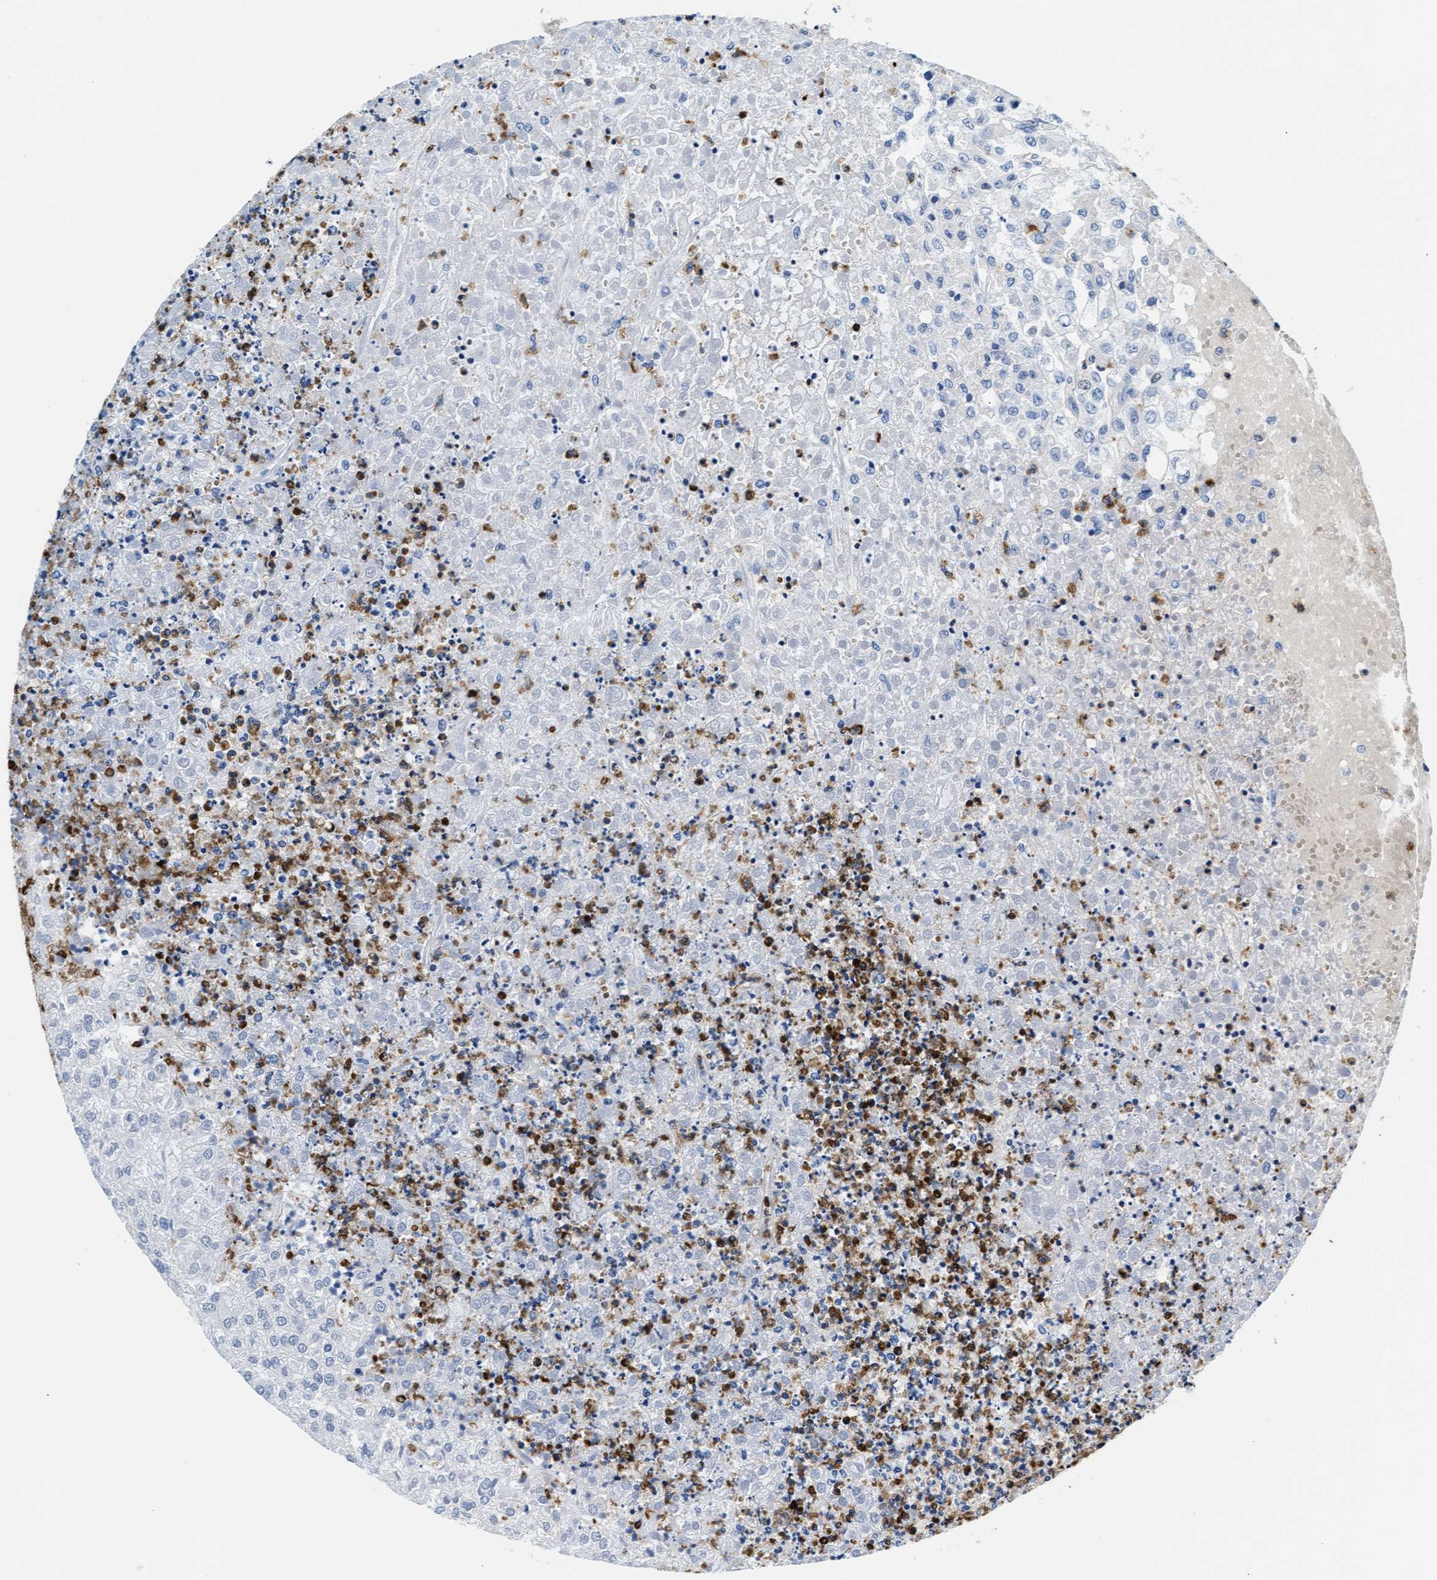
{"staining": {"intensity": "negative", "quantity": "none", "location": "none"}, "tissue": "renal cancer", "cell_type": "Tumor cells", "image_type": "cancer", "snomed": [{"axis": "morphology", "description": "Adenocarcinoma, NOS"}, {"axis": "topography", "description": "Kidney"}], "caption": "The micrograph exhibits no significant positivity in tumor cells of adenocarcinoma (renal).", "gene": "MMP8", "patient": {"sex": "female", "age": 54}}